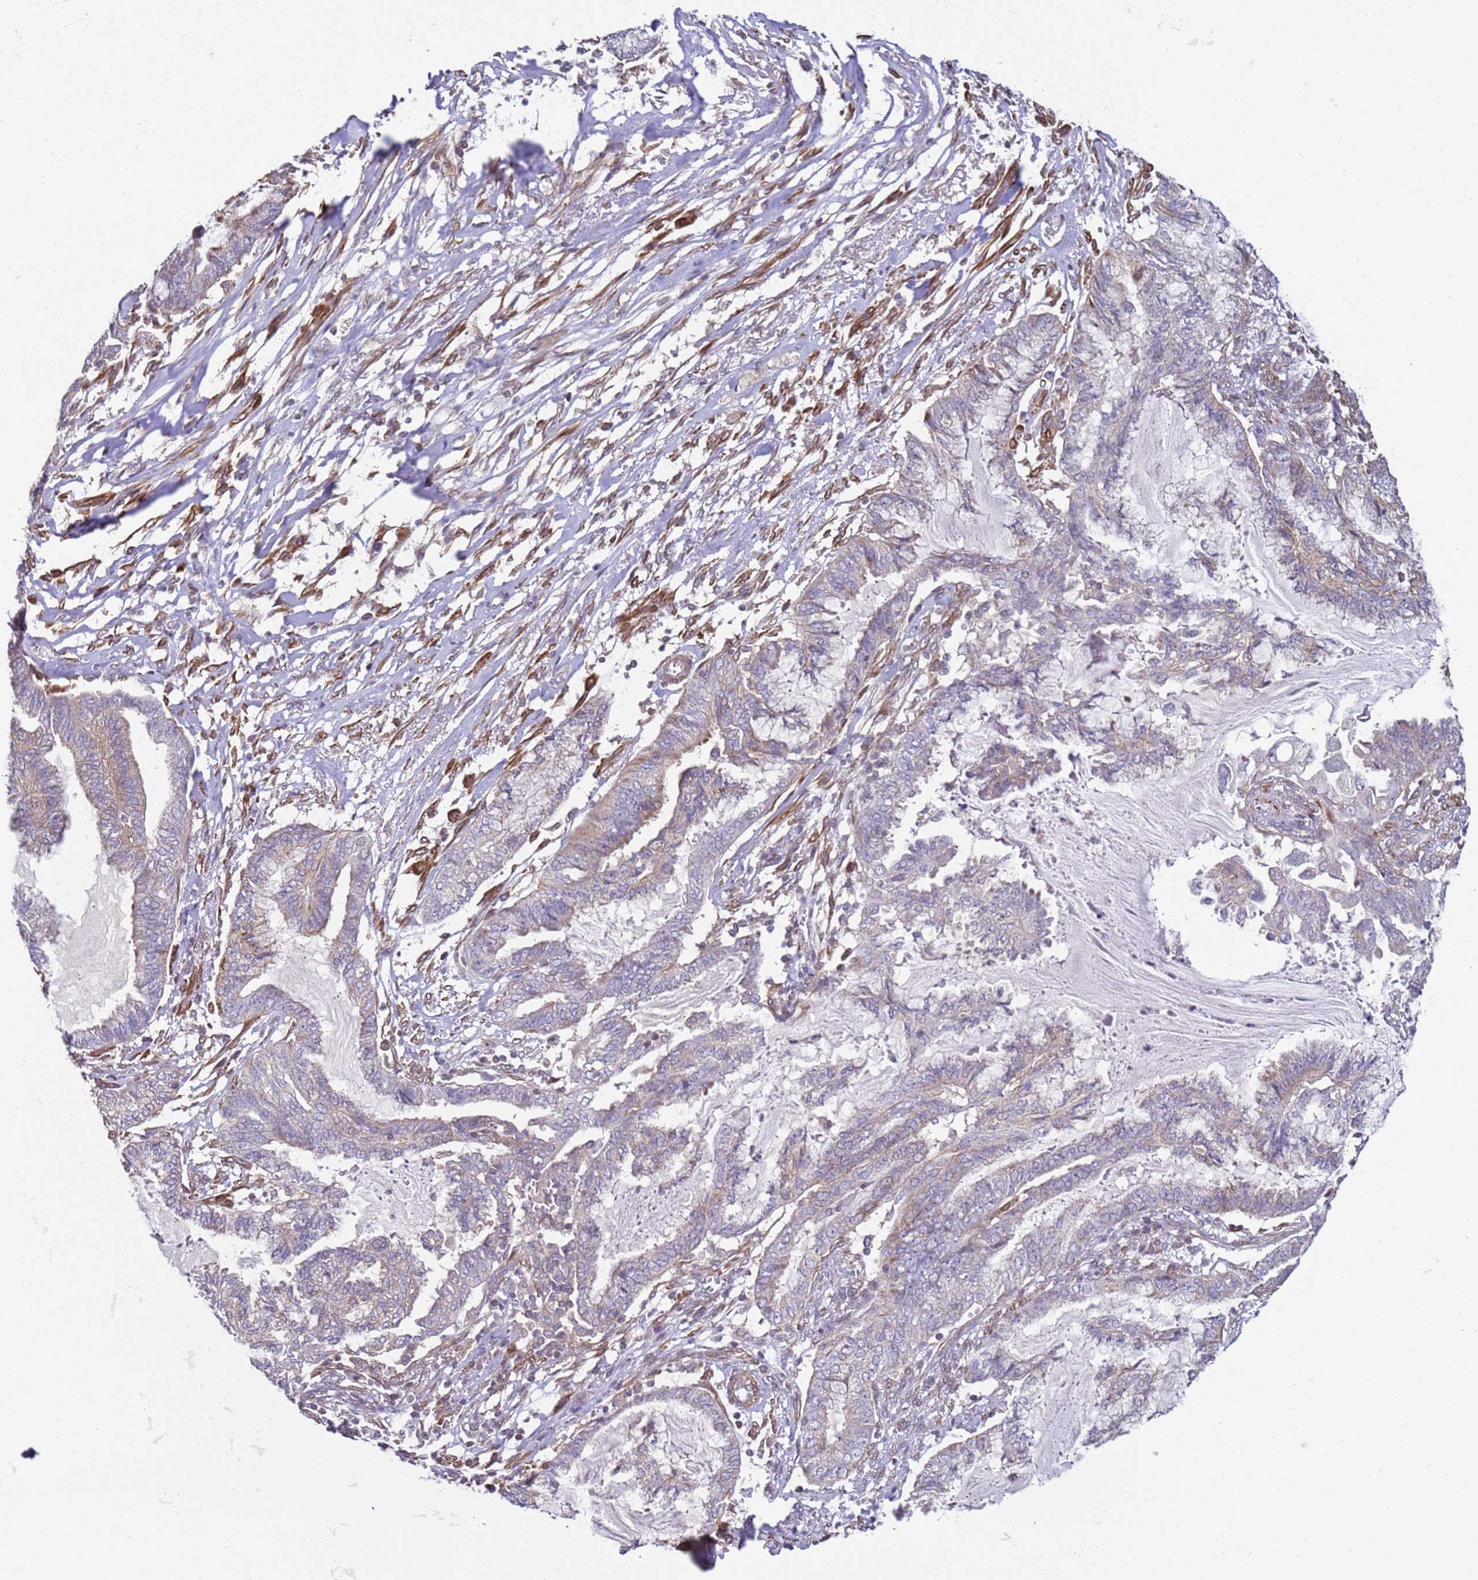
{"staining": {"intensity": "weak", "quantity": "<25%", "location": "cytoplasmic/membranous"}, "tissue": "endometrial cancer", "cell_type": "Tumor cells", "image_type": "cancer", "snomed": [{"axis": "morphology", "description": "Adenocarcinoma, NOS"}, {"axis": "topography", "description": "Endometrium"}], "caption": "High power microscopy histopathology image of an IHC photomicrograph of endometrial cancer (adenocarcinoma), revealing no significant staining in tumor cells.", "gene": "SNAPC4", "patient": {"sex": "female", "age": 86}}